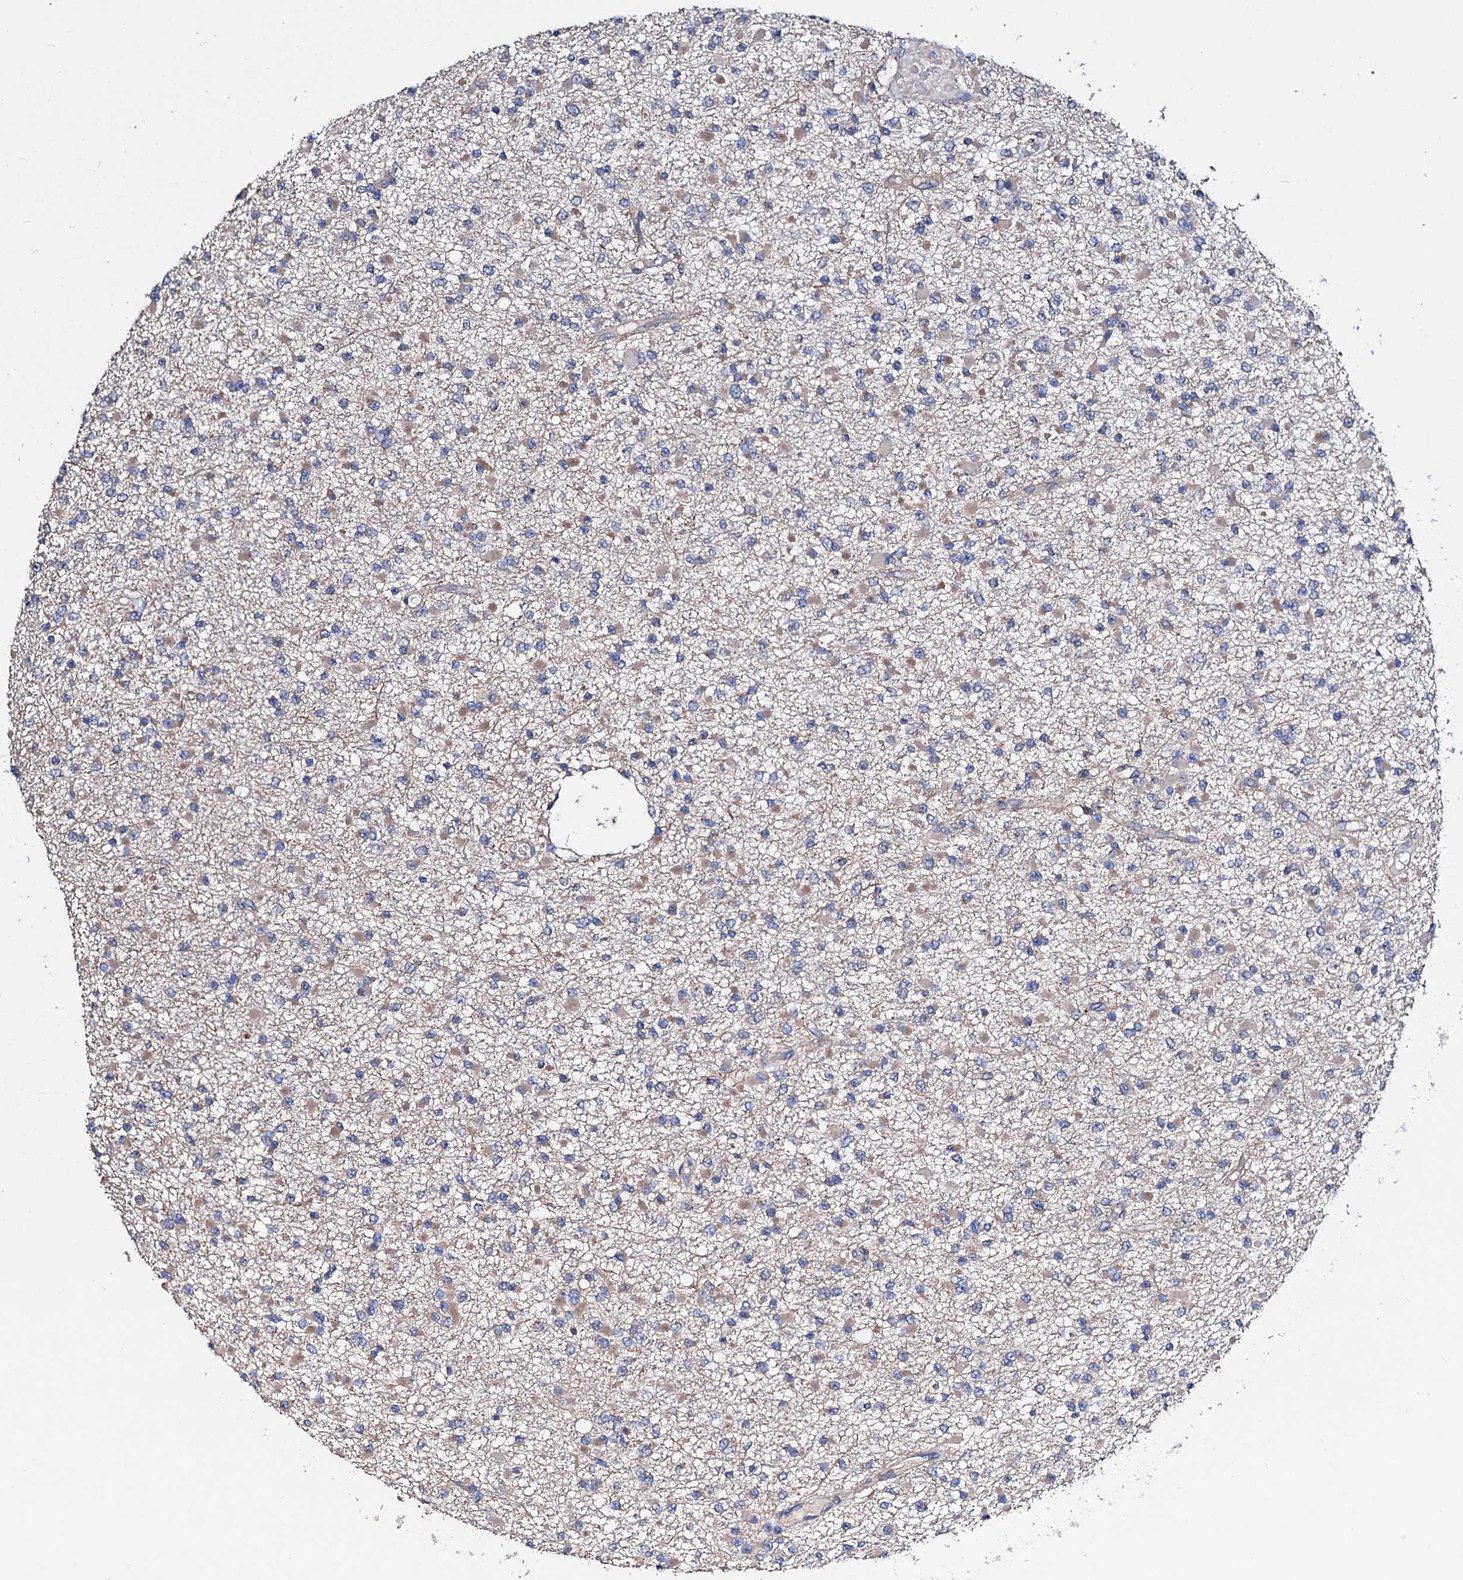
{"staining": {"intensity": "weak", "quantity": "<25%", "location": "cytoplasmic/membranous"}, "tissue": "glioma", "cell_type": "Tumor cells", "image_type": "cancer", "snomed": [{"axis": "morphology", "description": "Glioma, malignant, Low grade"}, {"axis": "topography", "description": "Brain"}], "caption": "A high-resolution histopathology image shows immunohistochemistry (IHC) staining of glioma, which reveals no significant staining in tumor cells. (DAB immunohistochemistry (IHC), high magnification).", "gene": "AKAP11", "patient": {"sex": "female", "age": 22}}